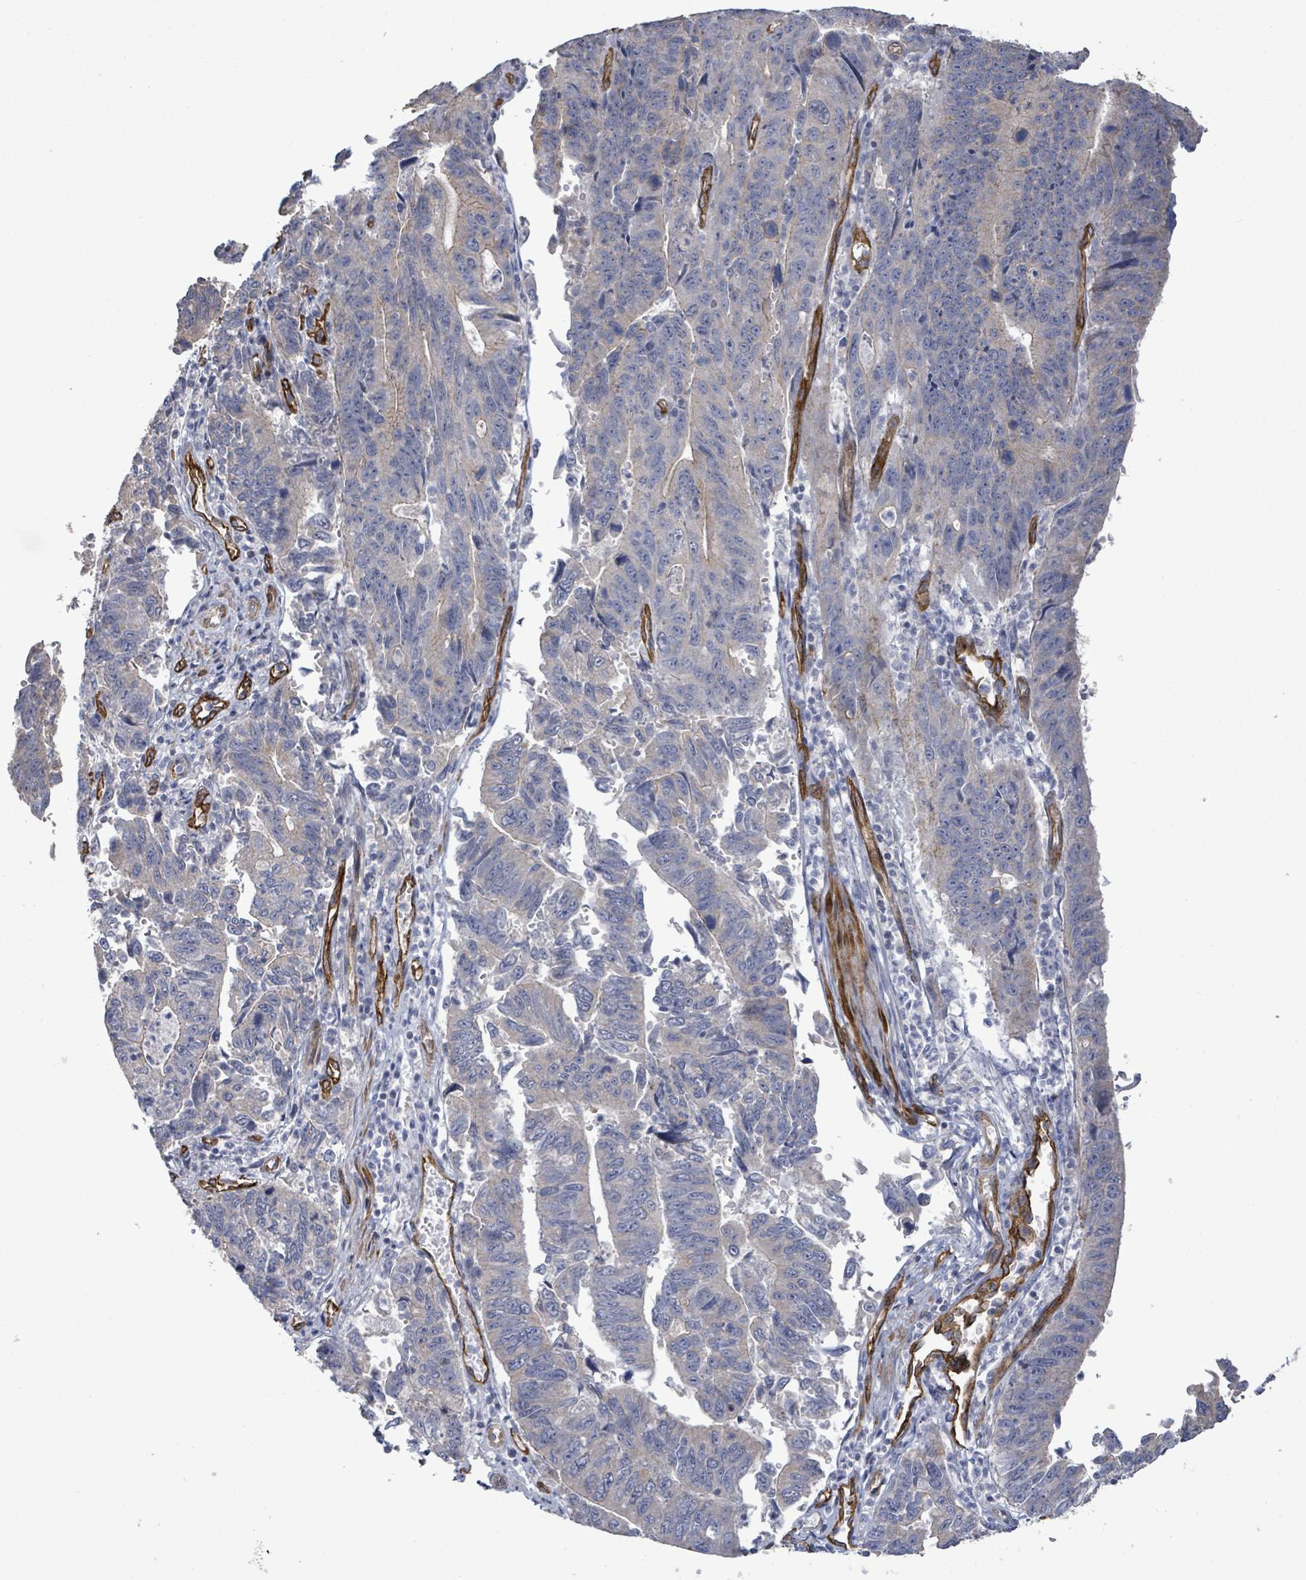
{"staining": {"intensity": "negative", "quantity": "none", "location": "none"}, "tissue": "stomach cancer", "cell_type": "Tumor cells", "image_type": "cancer", "snomed": [{"axis": "morphology", "description": "Adenocarcinoma, NOS"}, {"axis": "topography", "description": "Stomach"}], "caption": "Stomach cancer was stained to show a protein in brown. There is no significant expression in tumor cells.", "gene": "KANK3", "patient": {"sex": "male", "age": 59}}